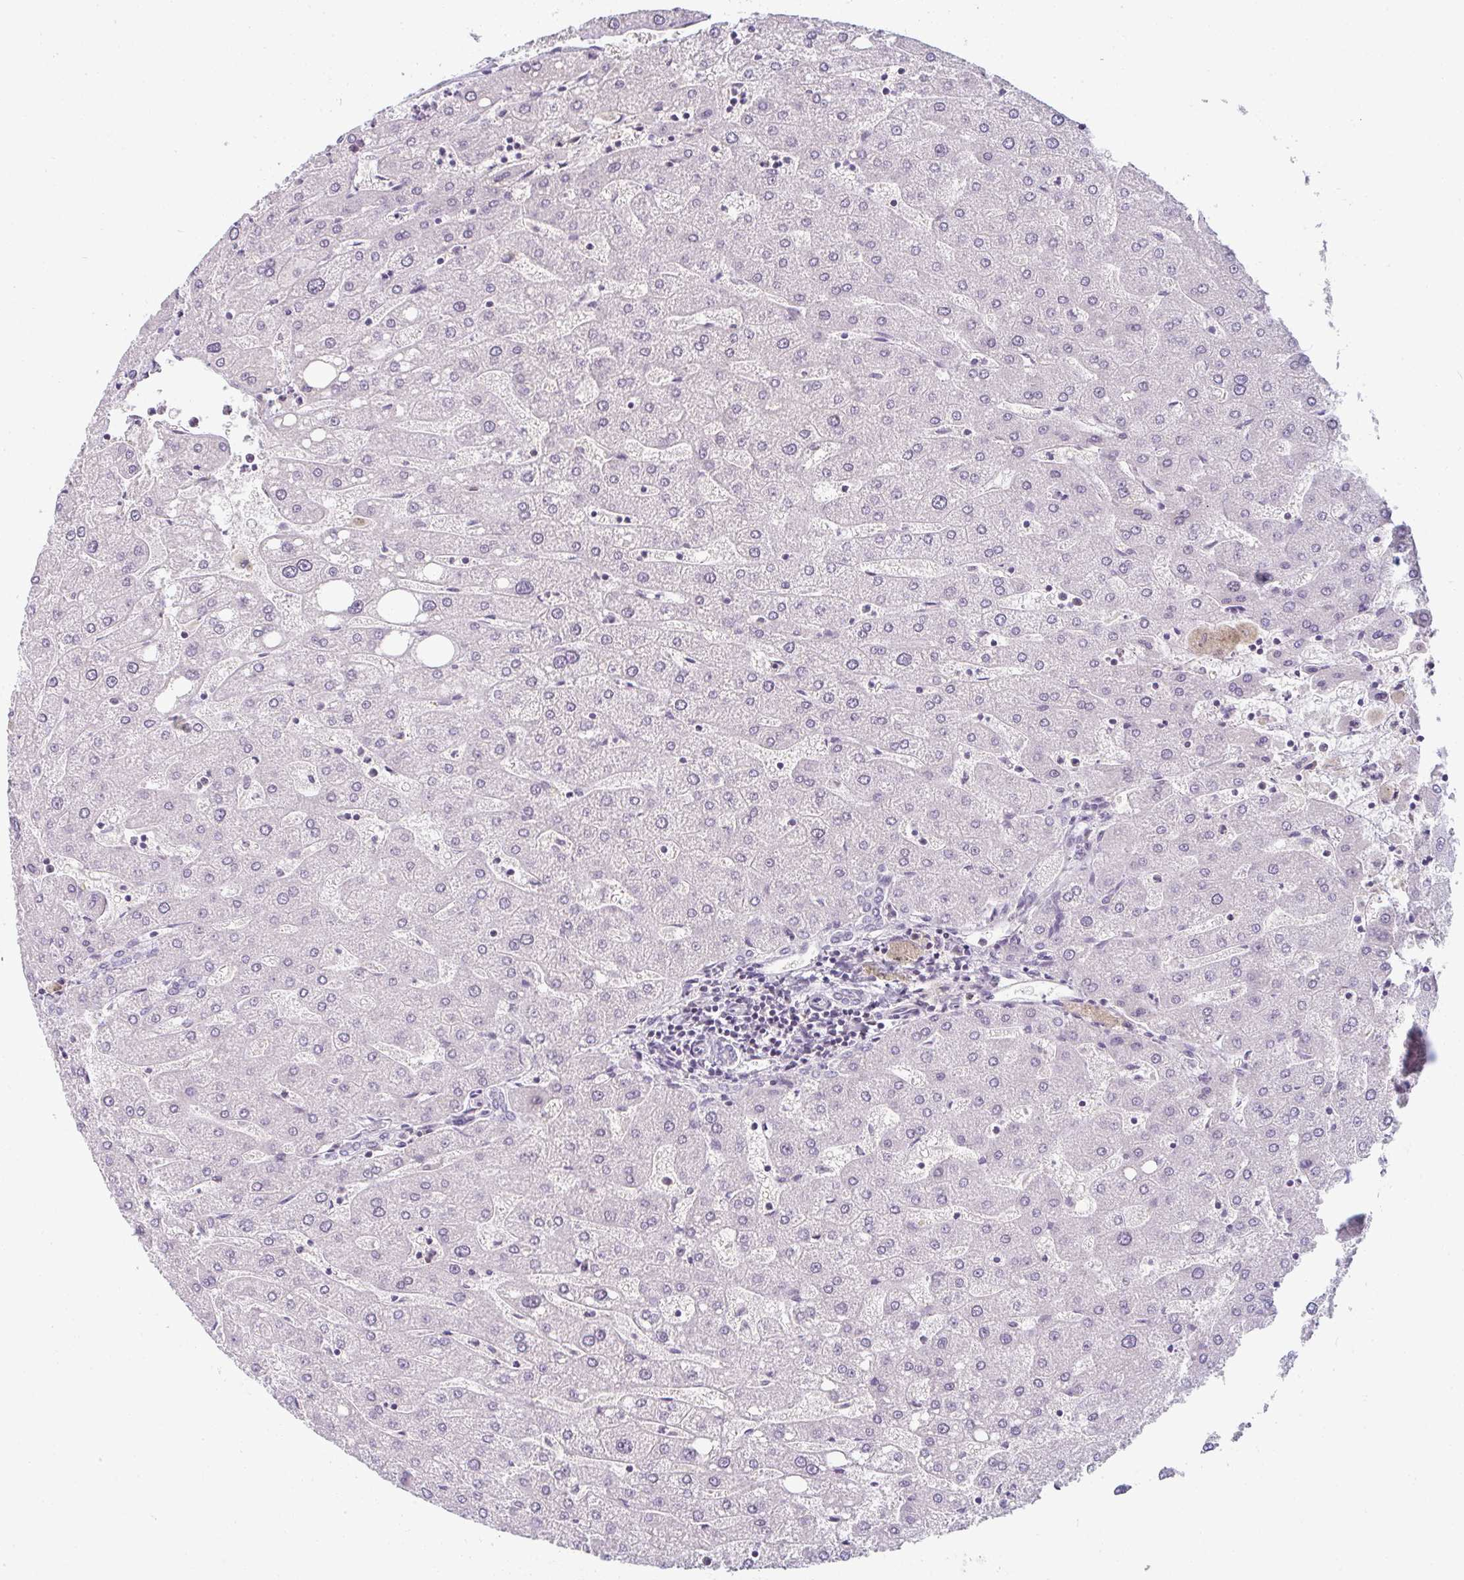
{"staining": {"intensity": "negative", "quantity": "none", "location": "none"}, "tissue": "liver", "cell_type": "Cholangiocytes", "image_type": "normal", "snomed": [{"axis": "morphology", "description": "Normal tissue, NOS"}, {"axis": "topography", "description": "Liver"}], "caption": "A high-resolution image shows immunohistochemistry staining of normal liver, which reveals no significant expression in cholangiocytes. The staining was performed using DAB (3,3'-diaminobenzidine) to visualize the protein expression in brown, while the nuclei were stained in blue with hematoxylin (Magnification: 20x).", "gene": "PPFIA4", "patient": {"sex": "male", "age": 67}}